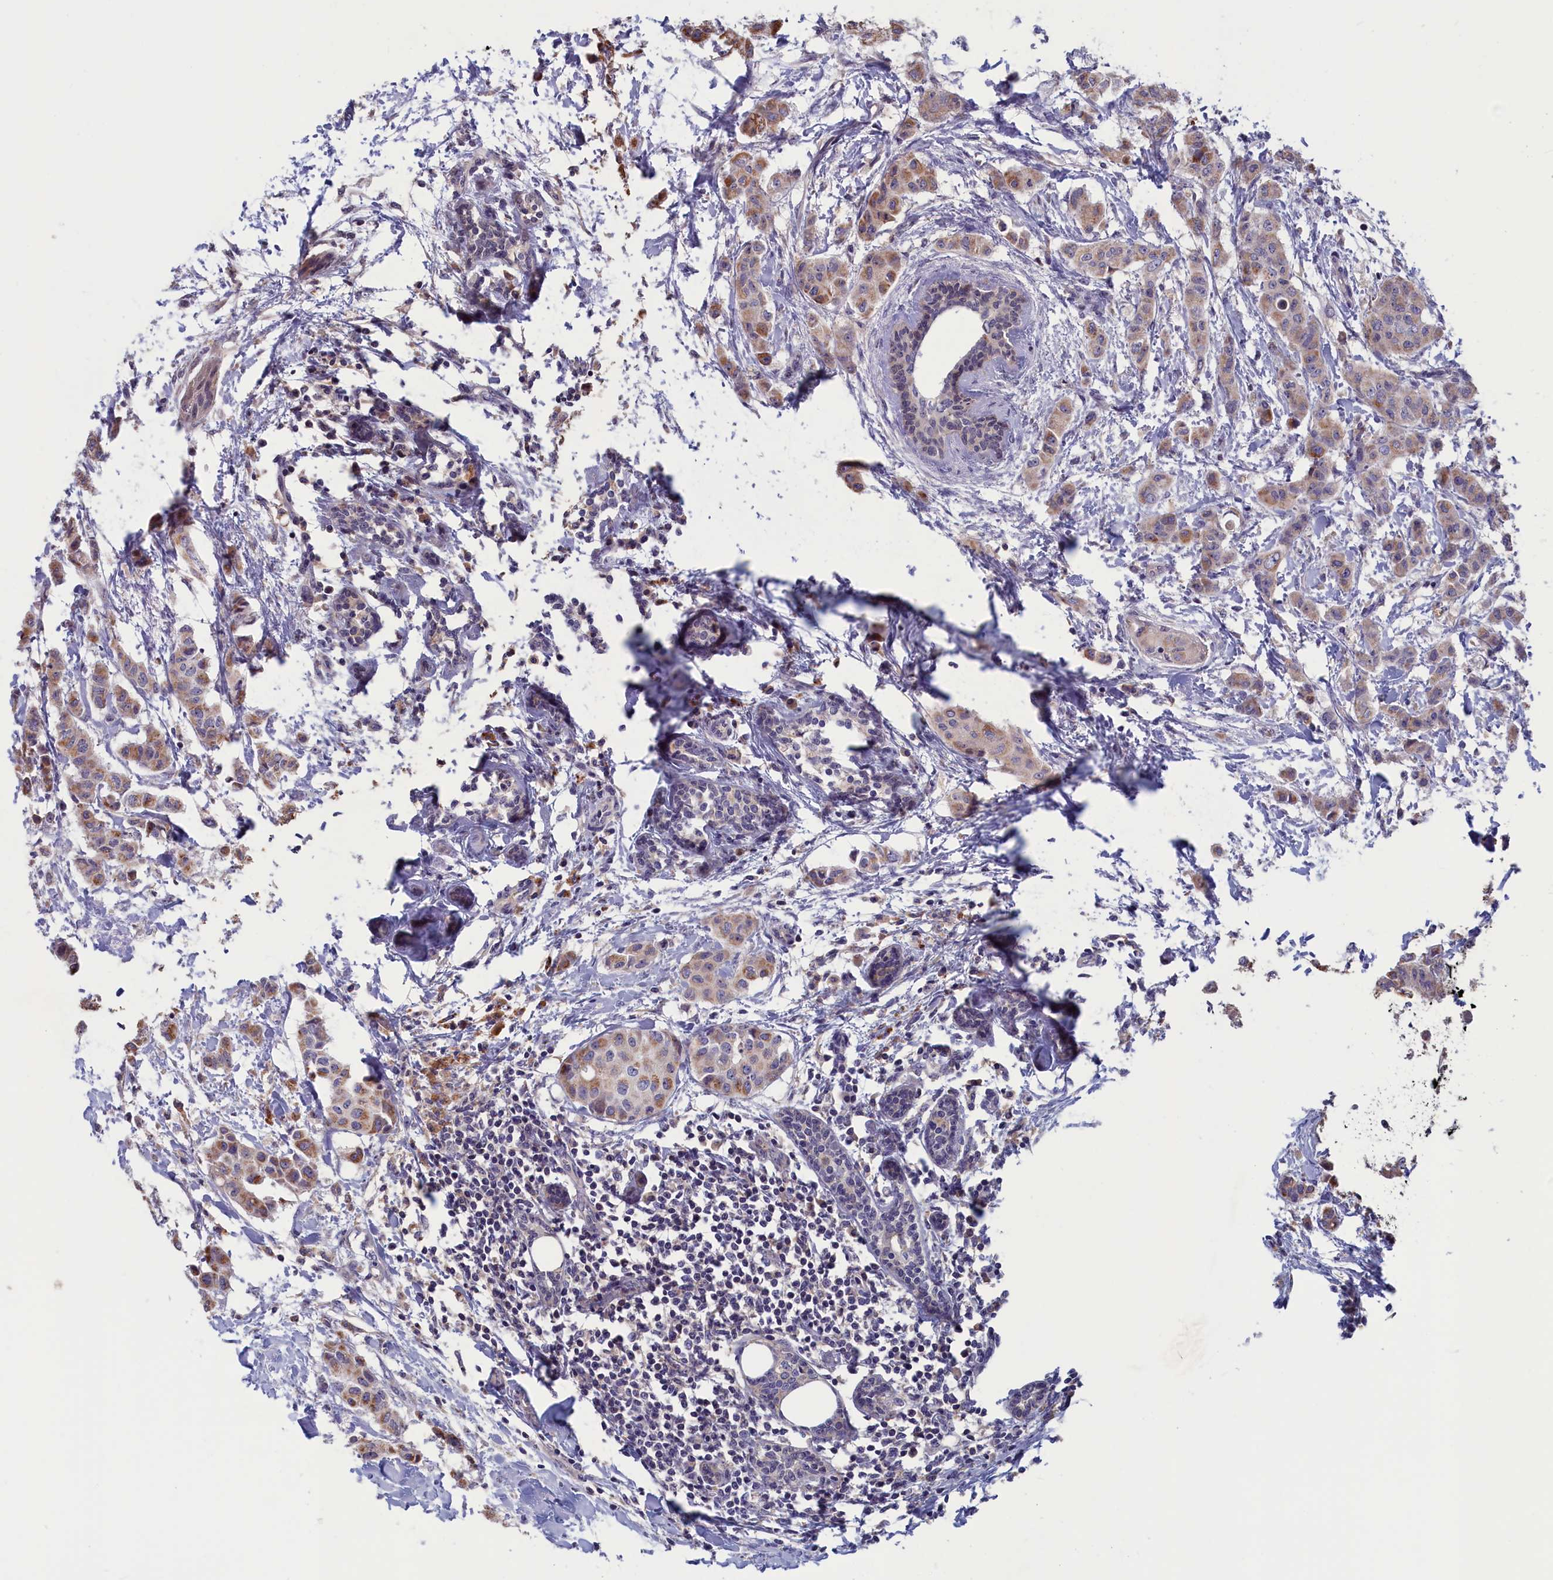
{"staining": {"intensity": "moderate", "quantity": "25%-75%", "location": "cytoplasmic/membranous"}, "tissue": "breast cancer", "cell_type": "Tumor cells", "image_type": "cancer", "snomed": [{"axis": "morphology", "description": "Duct carcinoma"}, {"axis": "topography", "description": "Breast"}], "caption": "DAB immunohistochemical staining of intraductal carcinoma (breast) exhibits moderate cytoplasmic/membranous protein expression in approximately 25%-75% of tumor cells.", "gene": "CACTIN", "patient": {"sex": "female", "age": 40}}